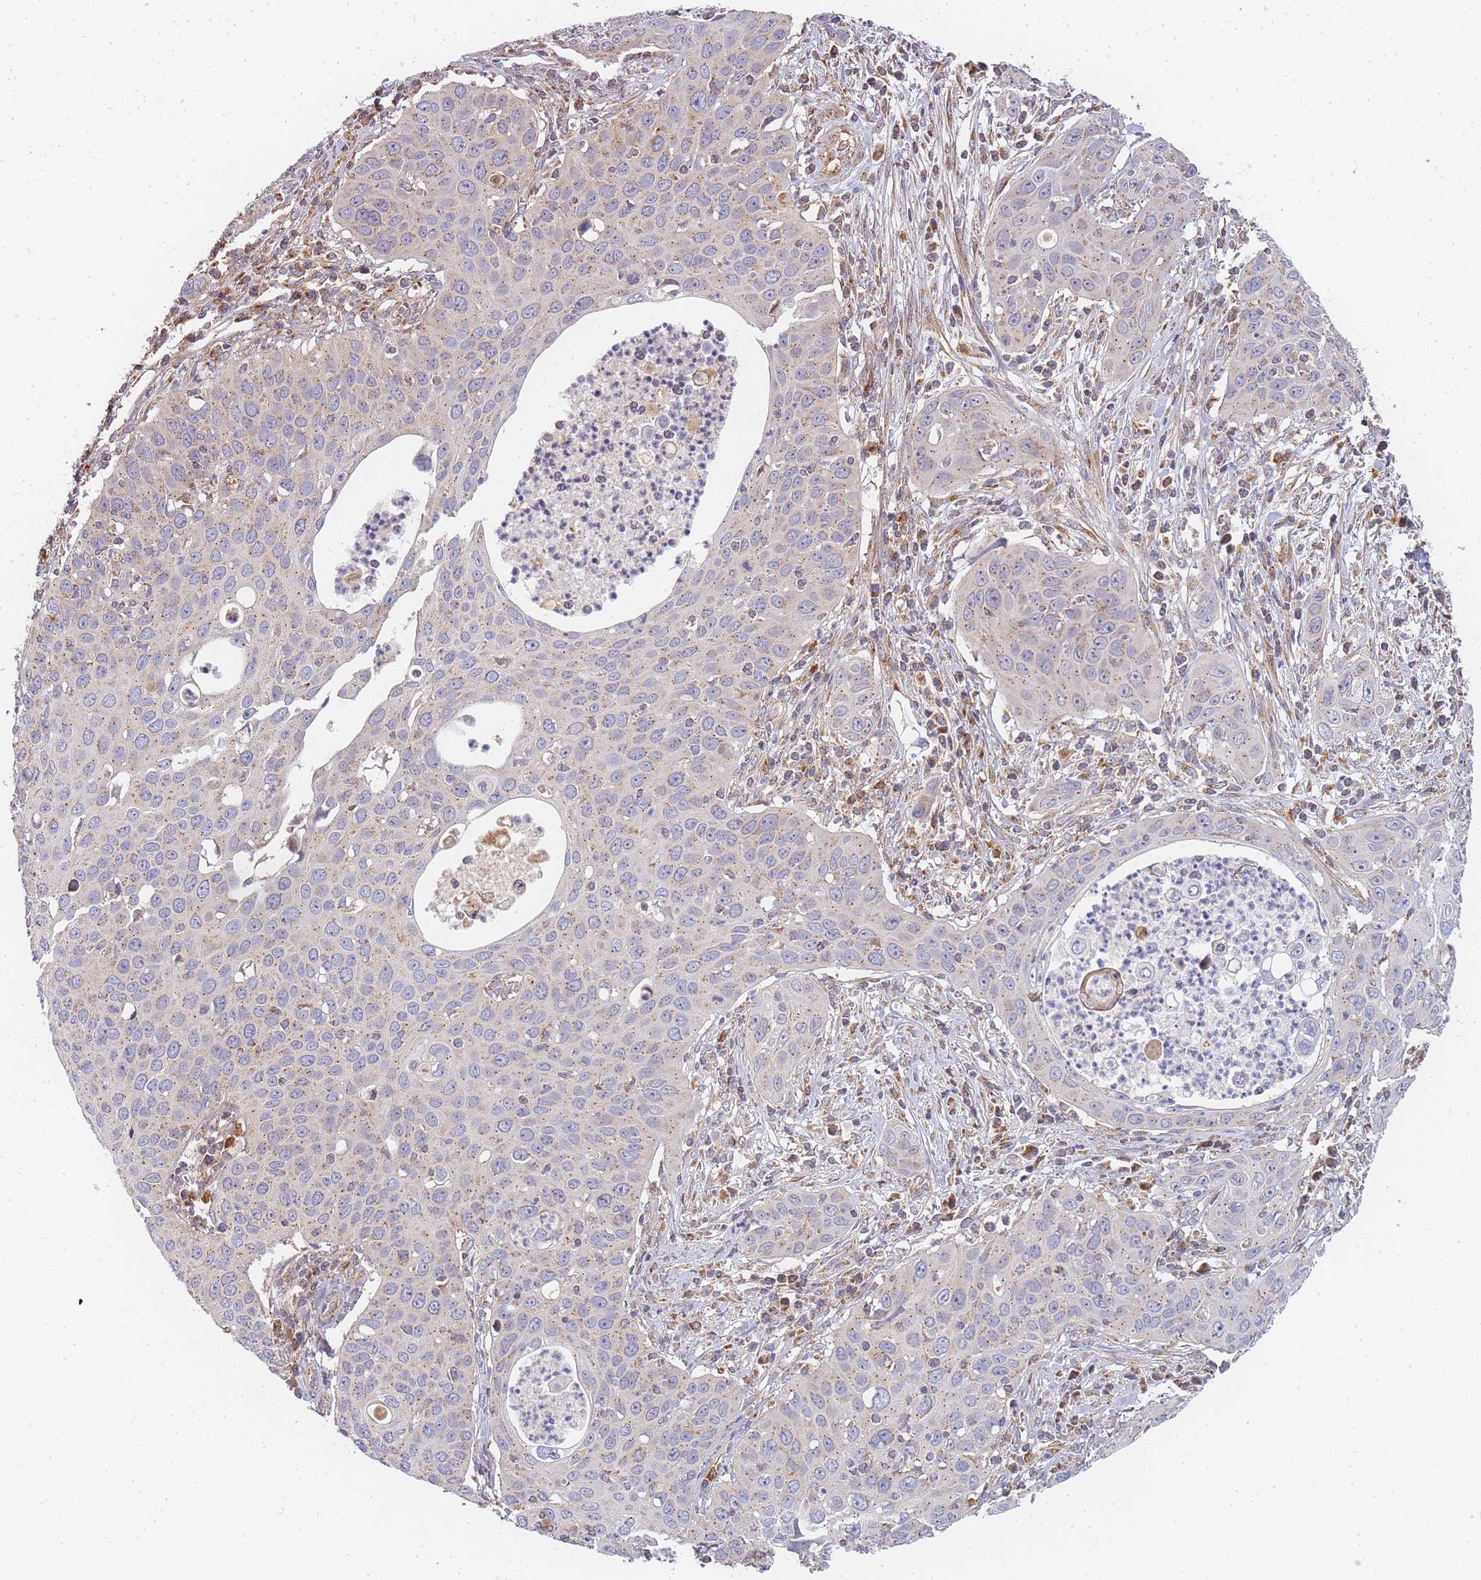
{"staining": {"intensity": "weak", "quantity": "<25%", "location": "cytoplasmic/membranous"}, "tissue": "cervical cancer", "cell_type": "Tumor cells", "image_type": "cancer", "snomed": [{"axis": "morphology", "description": "Squamous cell carcinoma, NOS"}, {"axis": "topography", "description": "Cervix"}], "caption": "Squamous cell carcinoma (cervical) stained for a protein using immunohistochemistry (IHC) displays no staining tumor cells.", "gene": "ADCY9", "patient": {"sex": "female", "age": 36}}